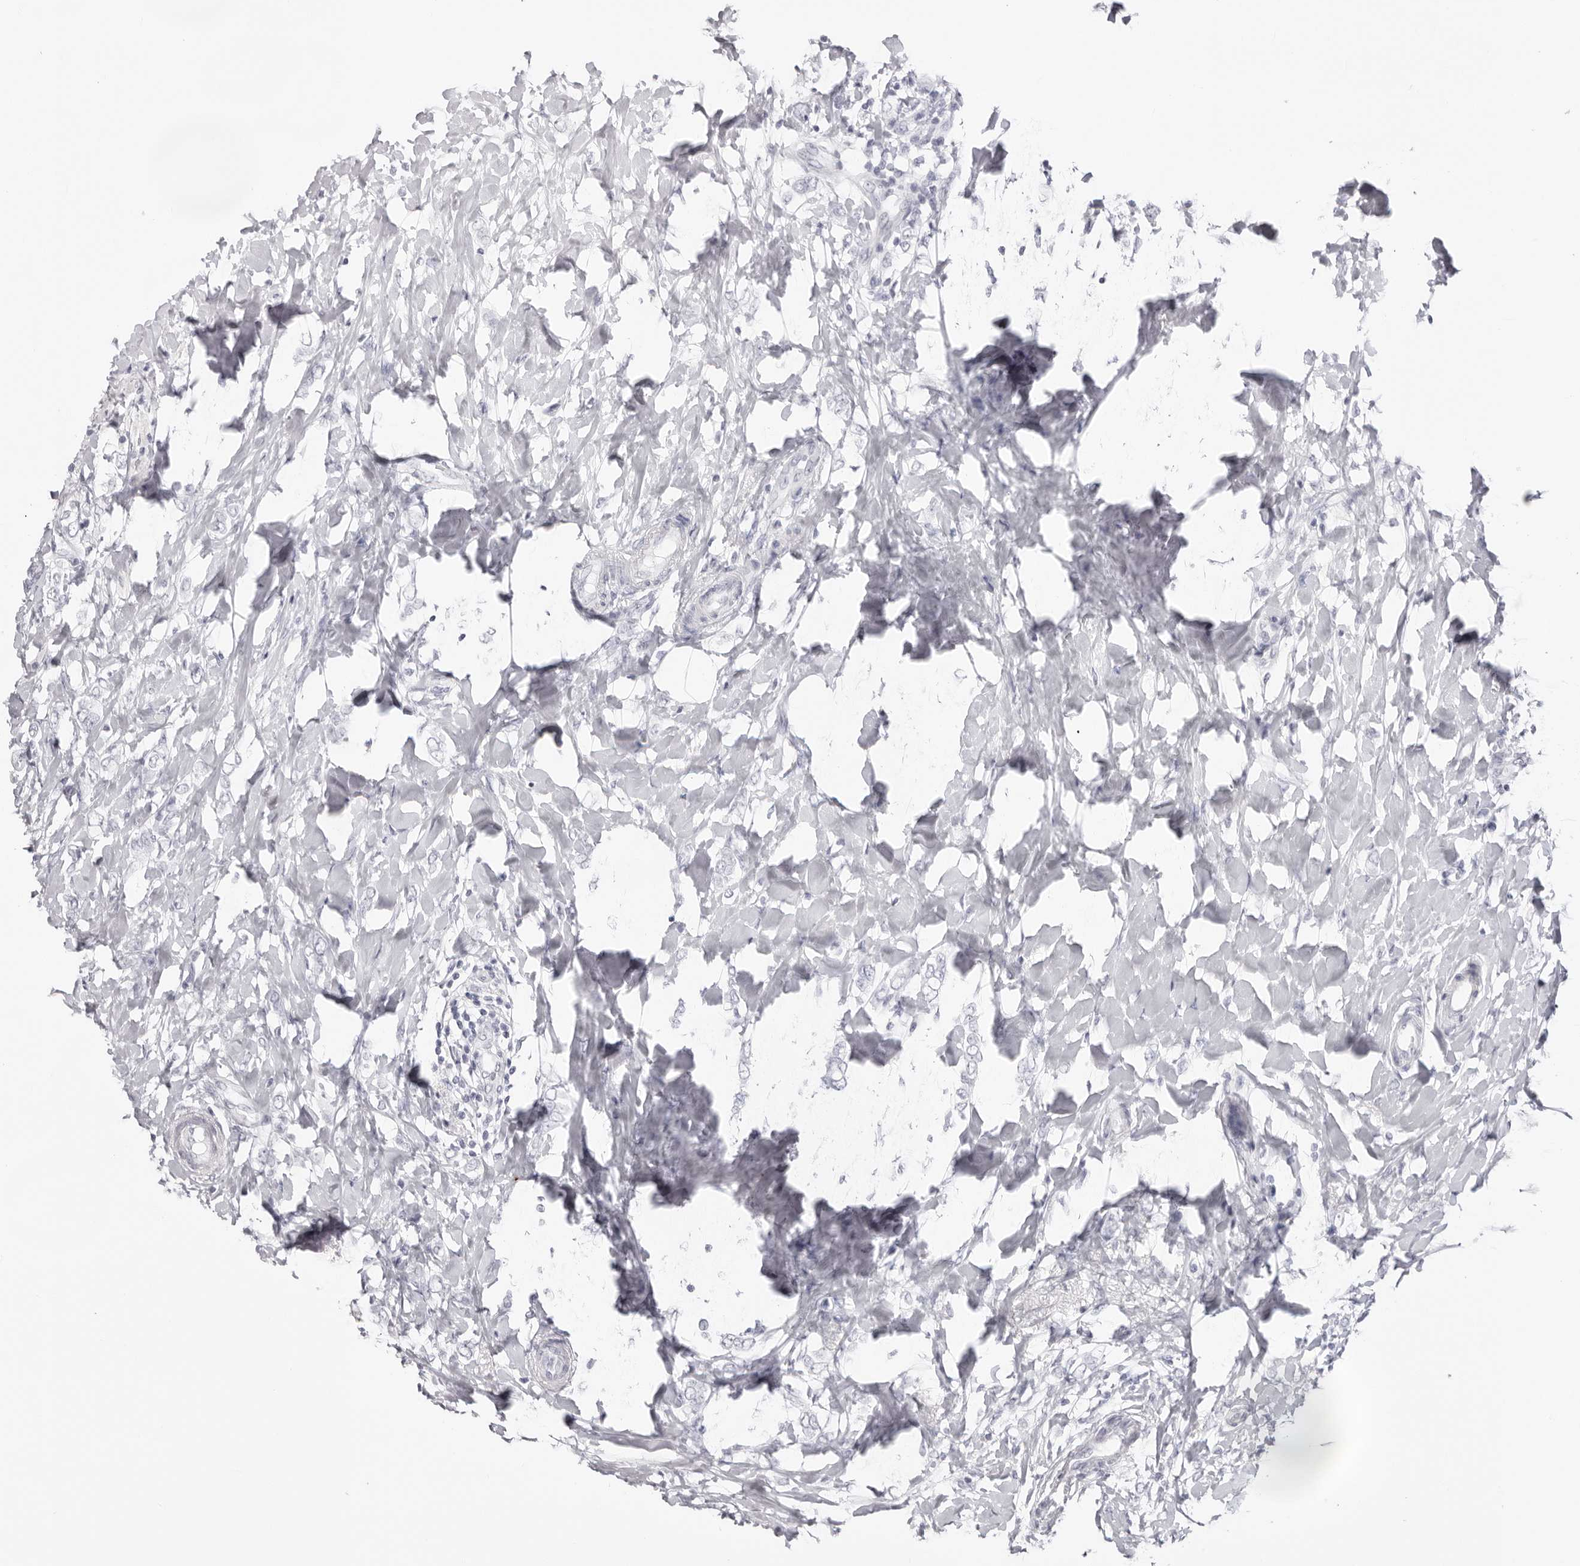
{"staining": {"intensity": "negative", "quantity": "none", "location": "none"}, "tissue": "breast cancer", "cell_type": "Tumor cells", "image_type": "cancer", "snomed": [{"axis": "morphology", "description": "Normal tissue, NOS"}, {"axis": "morphology", "description": "Lobular carcinoma"}, {"axis": "topography", "description": "Breast"}], "caption": "Tumor cells are negative for protein expression in human lobular carcinoma (breast). (Immunohistochemistry, brightfield microscopy, high magnification).", "gene": "INSL3", "patient": {"sex": "female", "age": 47}}